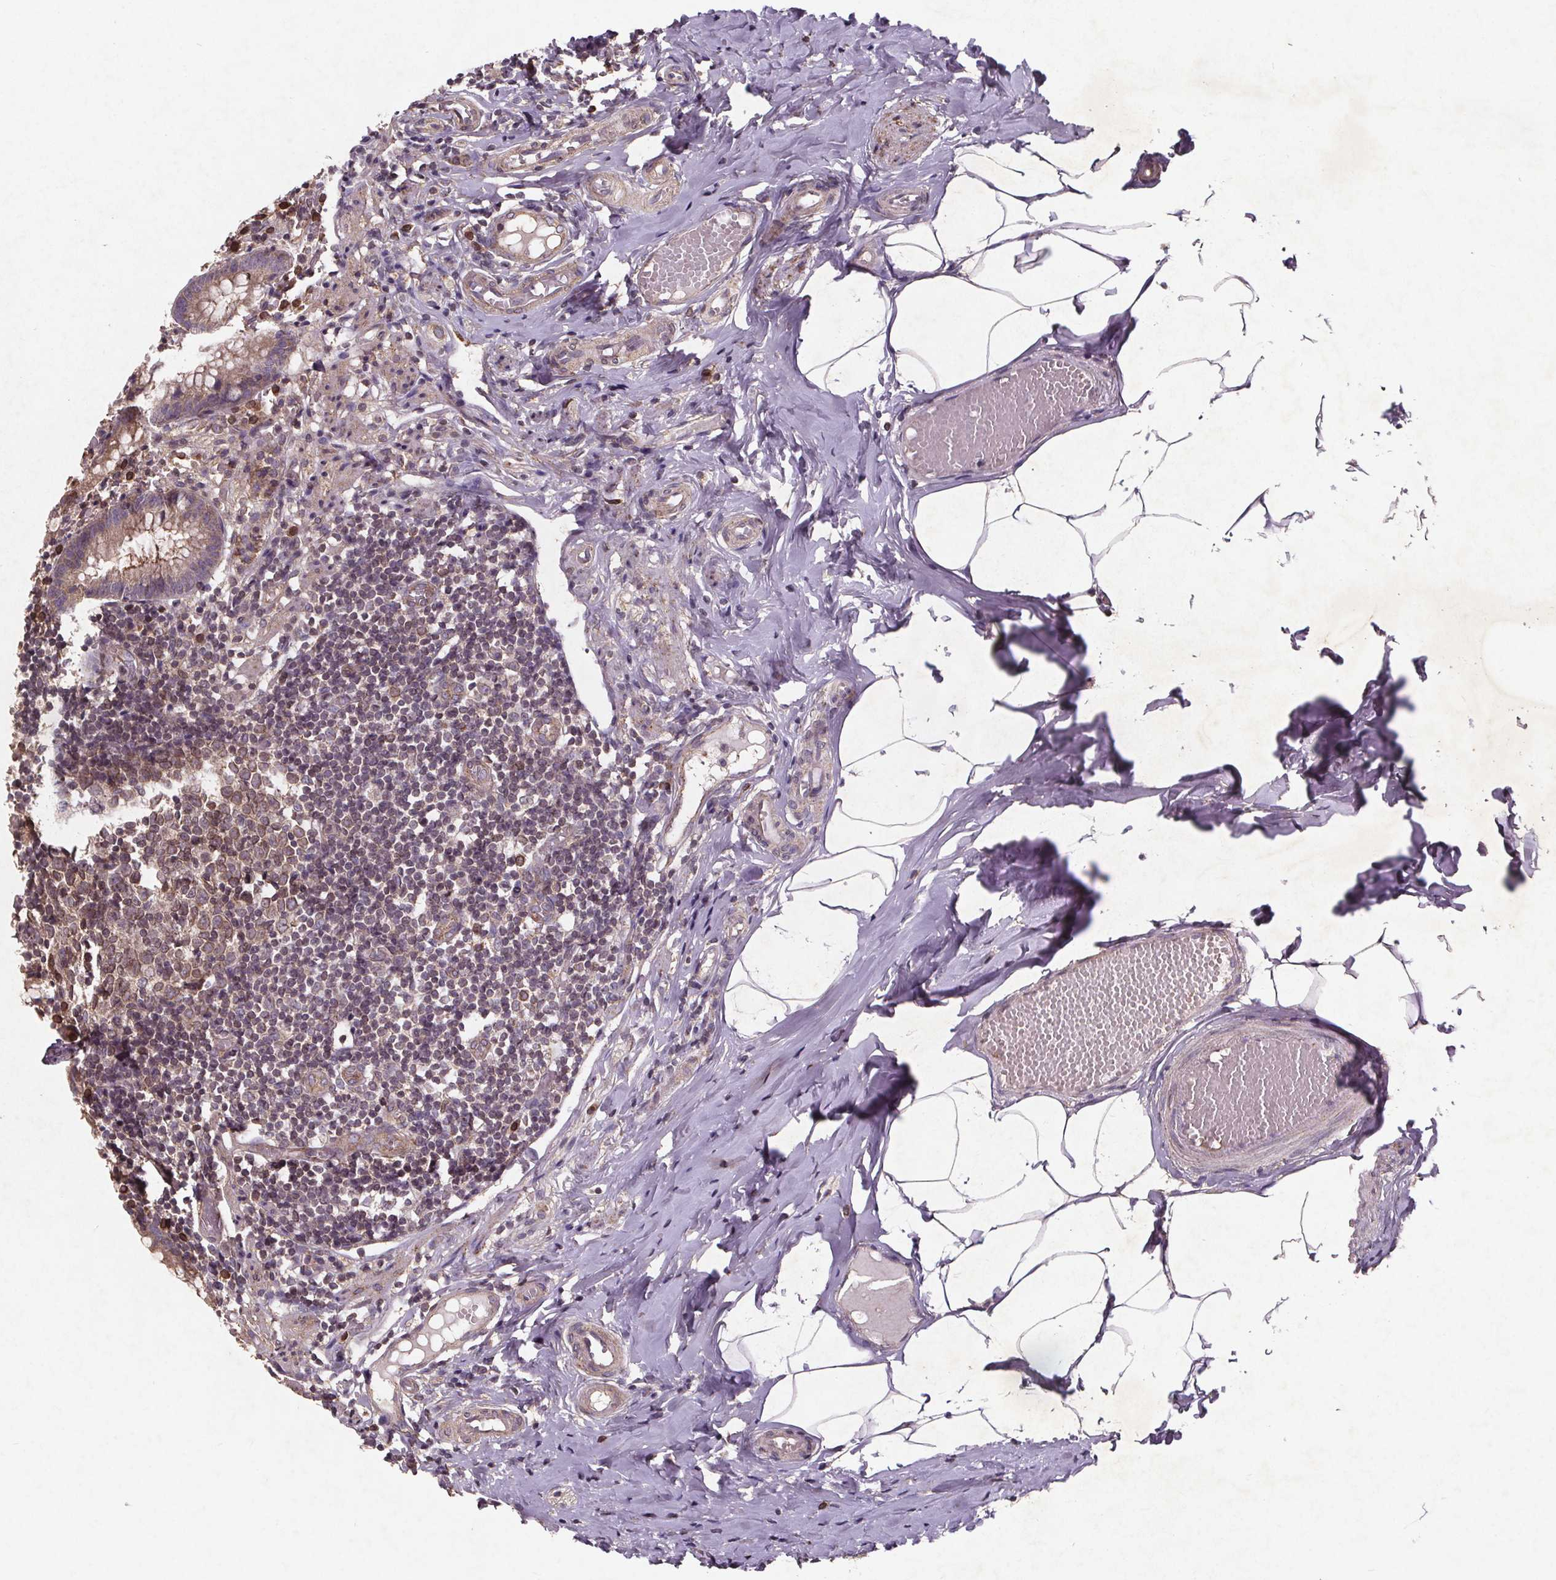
{"staining": {"intensity": "moderate", "quantity": ">75%", "location": "cytoplasmic/membranous"}, "tissue": "appendix", "cell_type": "Glandular cells", "image_type": "normal", "snomed": [{"axis": "morphology", "description": "Normal tissue, NOS"}, {"axis": "topography", "description": "Appendix"}], "caption": "The immunohistochemical stain labels moderate cytoplasmic/membranous expression in glandular cells of benign appendix. Using DAB (brown) and hematoxylin (blue) stains, captured at high magnification using brightfield microscopy.", "gene": "STRN3", "patient": {"sex": "female", "age": 32}}